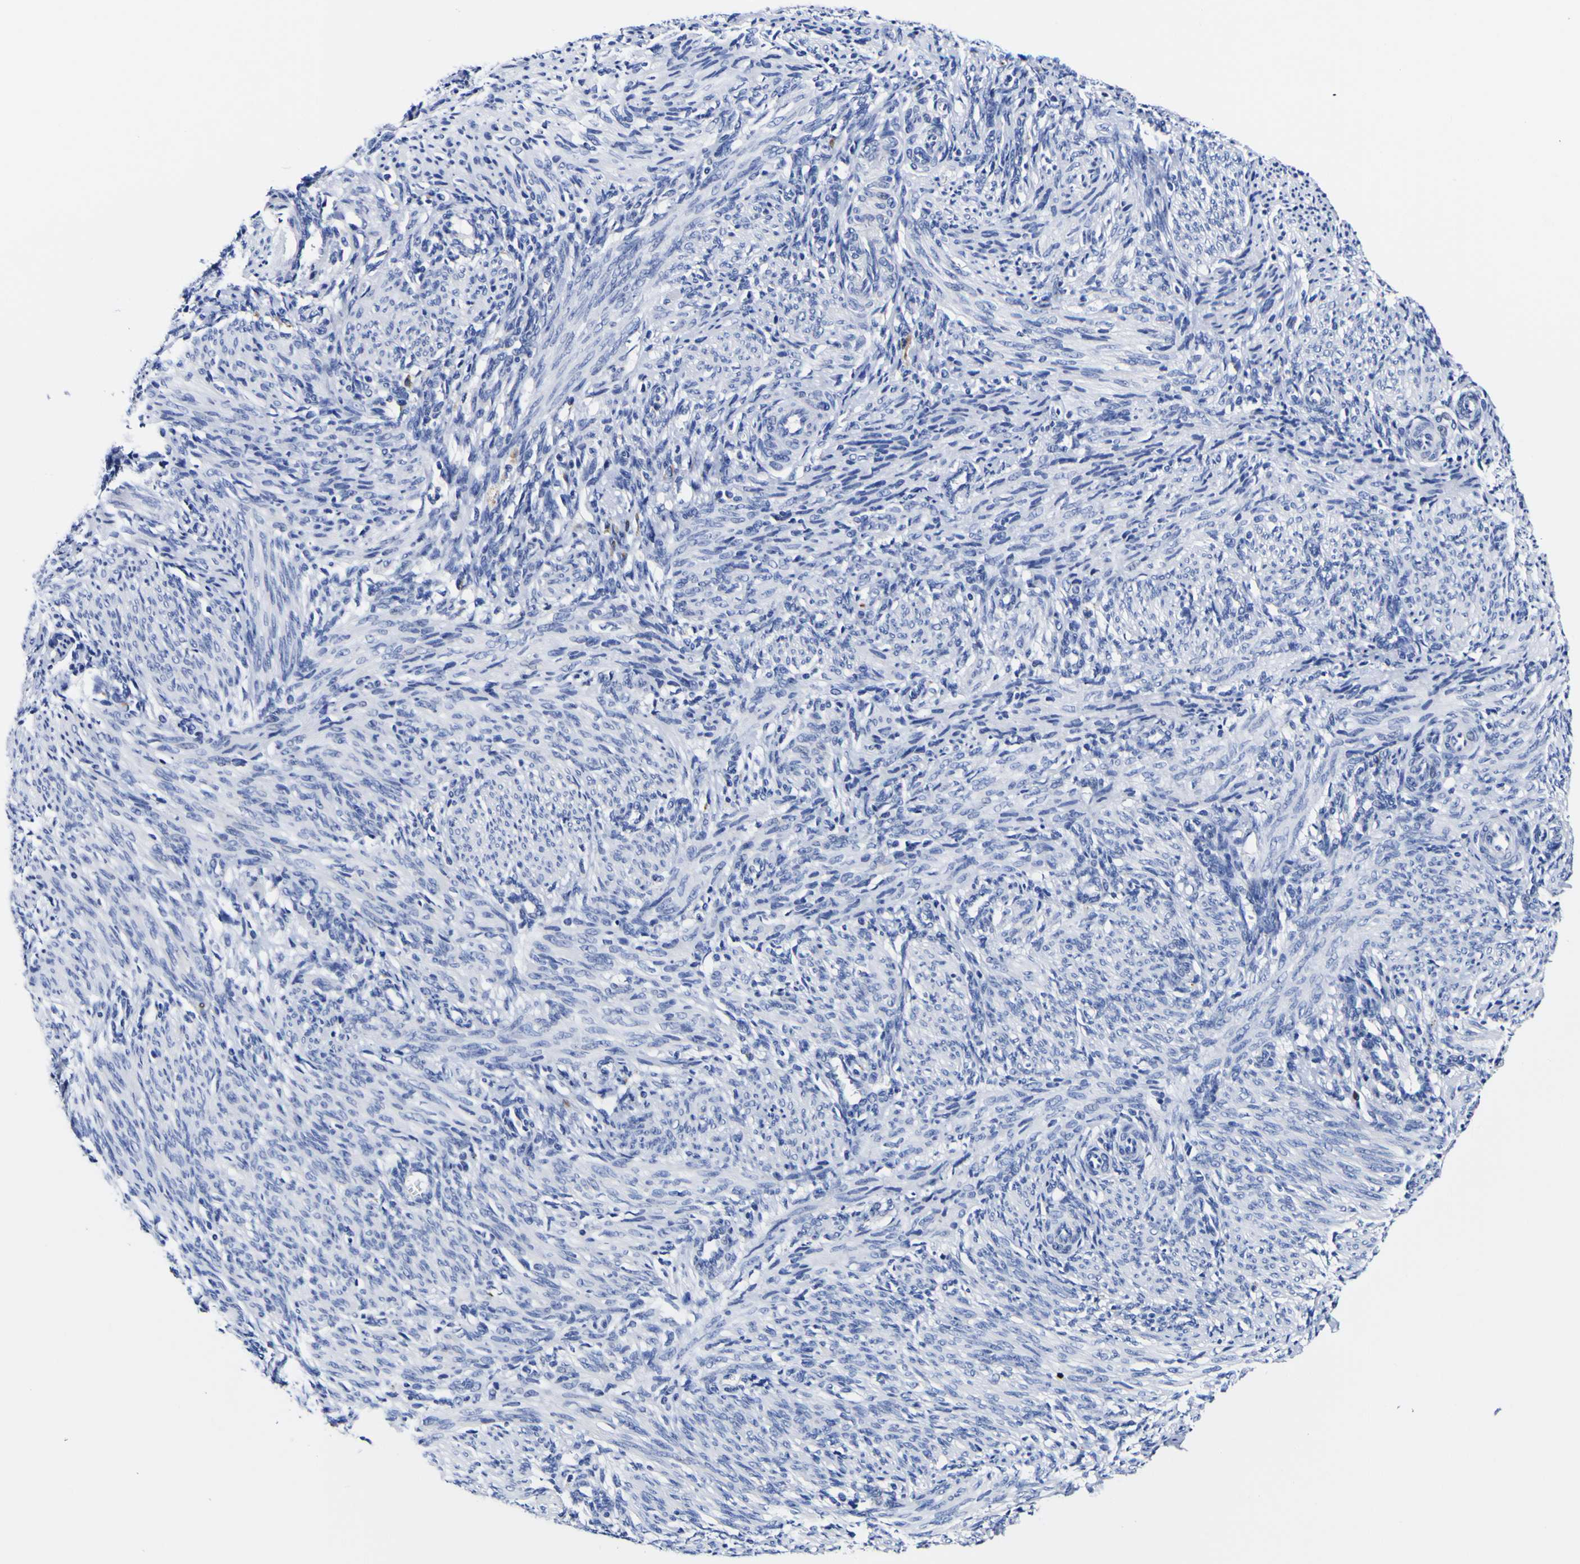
{"staining": {"intensity": "negative", "quantity": "none", "location": "none"}, "tissue": "smooth muscle", "cell_type": "Smooth muscle cells", "image_type": "normal", "snomed": [{"axis": "morphology", "description": "Normal tissue, NOS"}, {"axis": "topography", "description": "Endometrium"}], "caption": "DAB immunohistochemical staining of benign smooth muscle reveals no significant staining in smooth muscle cells. (DAB (3,3'-diaminobenzidine) immunohistochemistry with hematoxylin counter stain).", "gene": "HLA", "patient": {"sex": "female", "age": 33}}